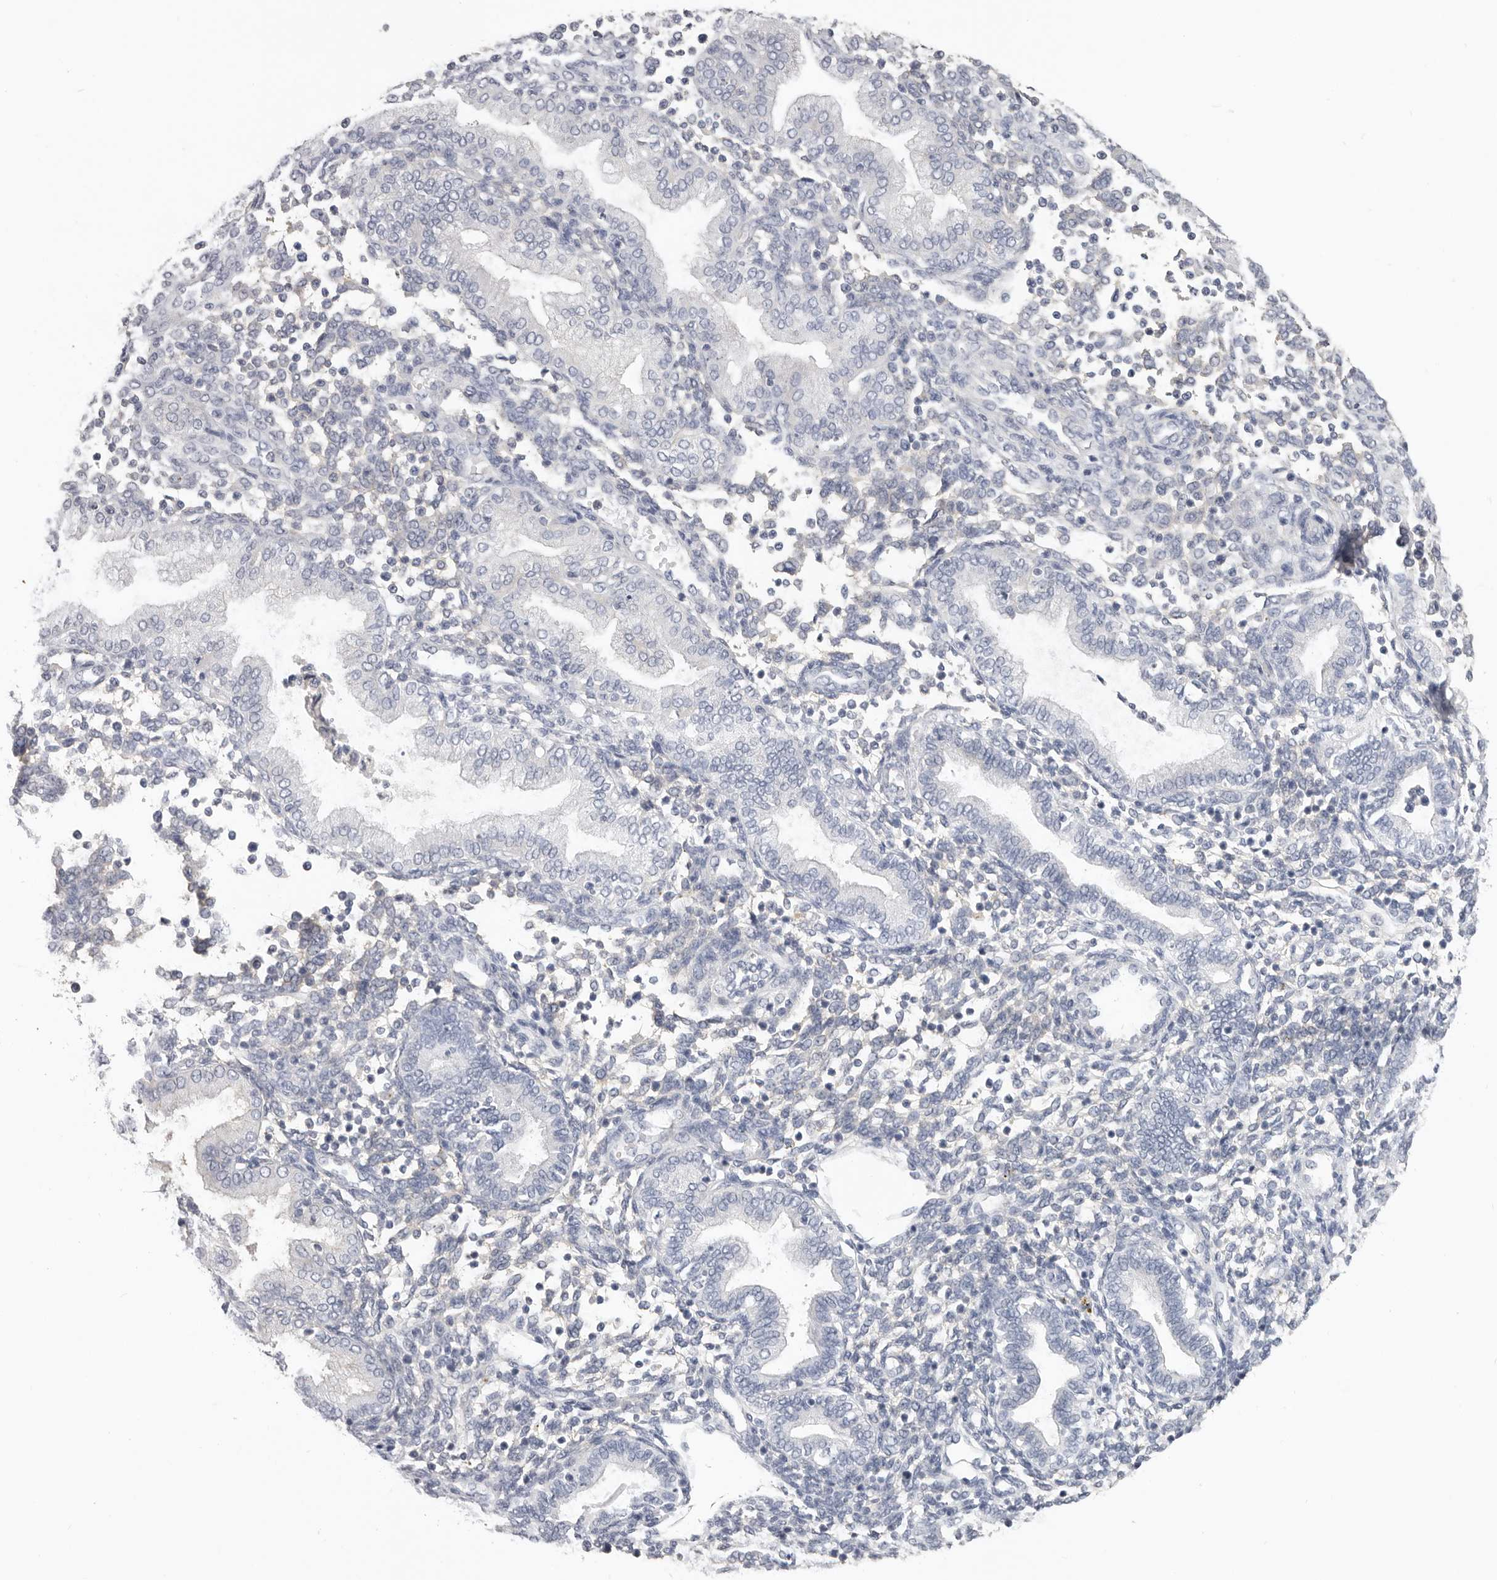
{"staining": {"intensity": "negative", "quantity": "none", "location": "none"}, "tissue": "endometrium", "cell_type": "Cells in endometrial stroma", "image_type": "normal", "snomed": [{"axis": "morphology", "description": "Normal tissue, NOS"}, {"axis": "topography", "description": "Endometrium"}], "caption": "The IHC photomicrograph has no significant expression in cells in endometrial stroma of endometrium.", "gene": "WDTC1", "patient": {"sex": "female", "age": 53}}